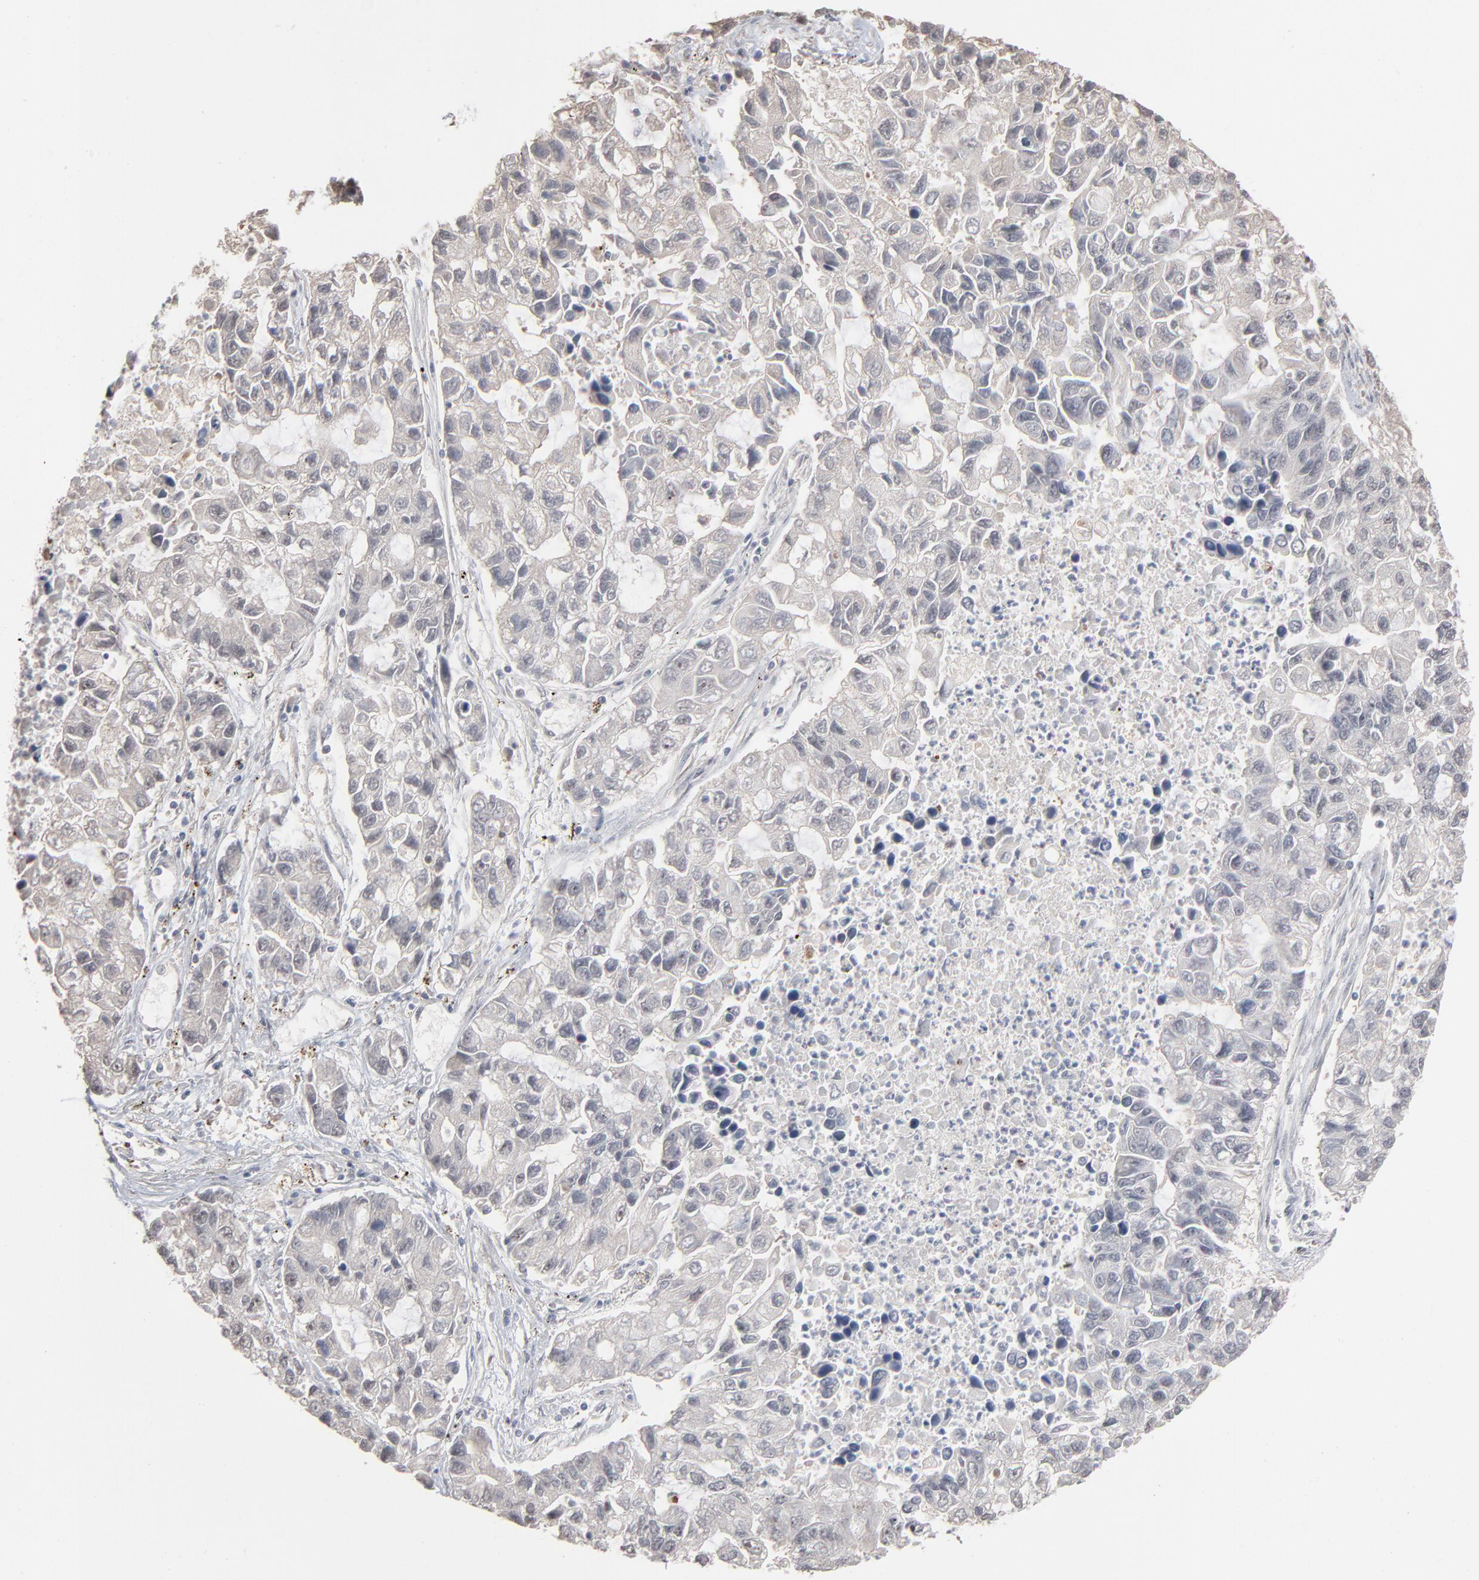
{"staining": {"intensity": "negative", "quantity": "none", "location": "none"}, "tissue": "lung cancer", "cell_type": "Tumor cells", "image_type": "cancer", "snomed": [{"axis": "morphology", "description": "Adenocarcinoma, NOS"}, {"axis": "topography", "description": "Lung"}], "caption": "An immunohistochemistry (IHC) histopathology image of lung cancer (adenocarcinoma) is shown. There is no staining in tumor cells of lung cancer (adenocarcinoma). Nuclei are stained in blue.", "gene": "MPHOSPH6", "patient": {"sex": "female", "age": 51}}